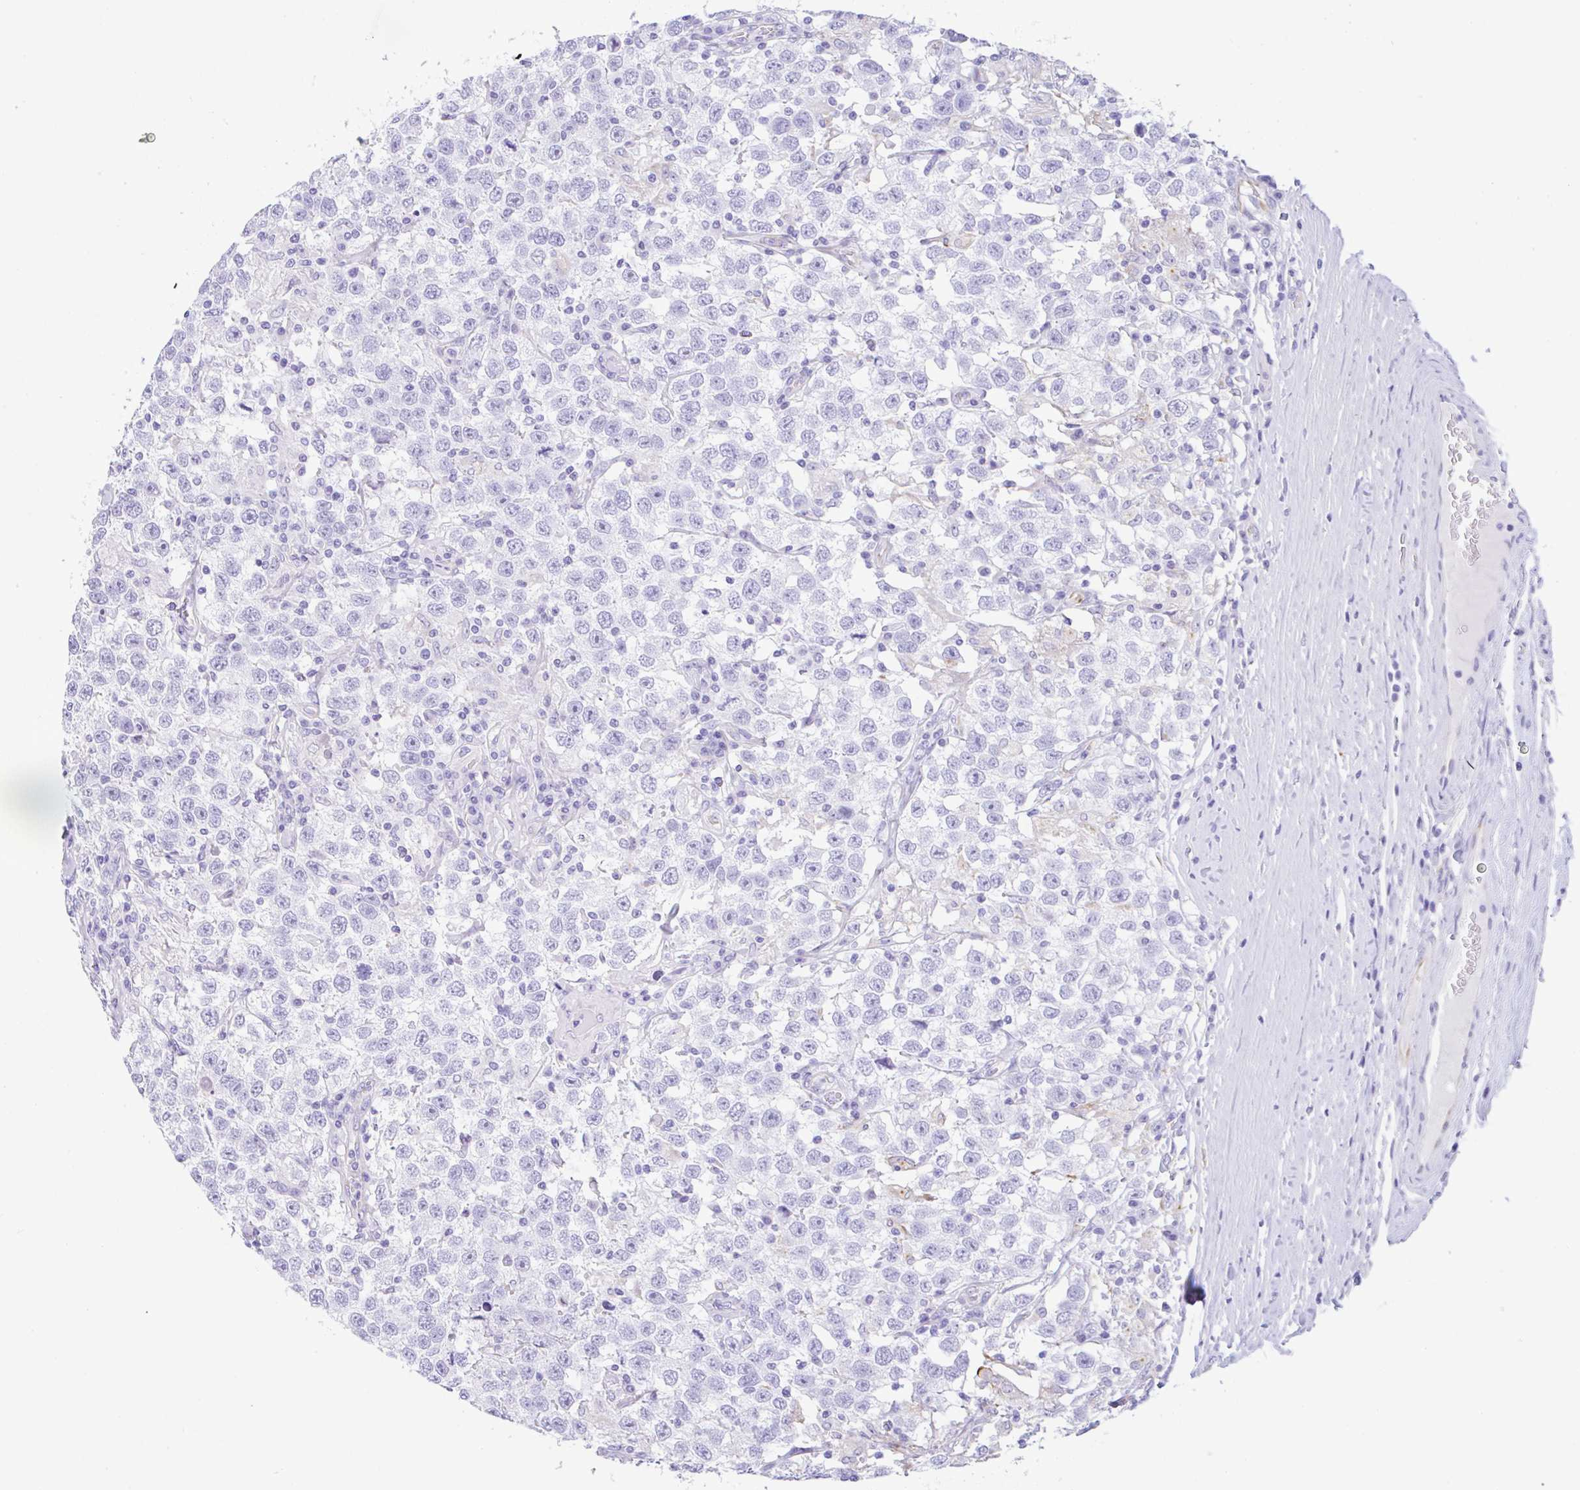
{"staining": {"intensity": "negative", "quantity": "none", "location": "none"}, "tissue": "testis cancer", "cell_type": "Tumor cells", "image_type": "cancer", "snomed": [{"axis": "morphology", "description": "Seminoma, NOS"}, {"axis": "topography", "description": "Testis"}], "caption": "IHC micrograph of testis seminoma stained for a protein (brown), which demonstrates no expression in tumor cells. The staining was performed using DAB (3,3'-diaminobenzidine) to visualize the protein expression in brown, while the nuclei were stained in blue with hematoxylin (Magnification: 20x).", "gene": "NDUFAF8", "patient": {"sex": "male", "age": 41}}